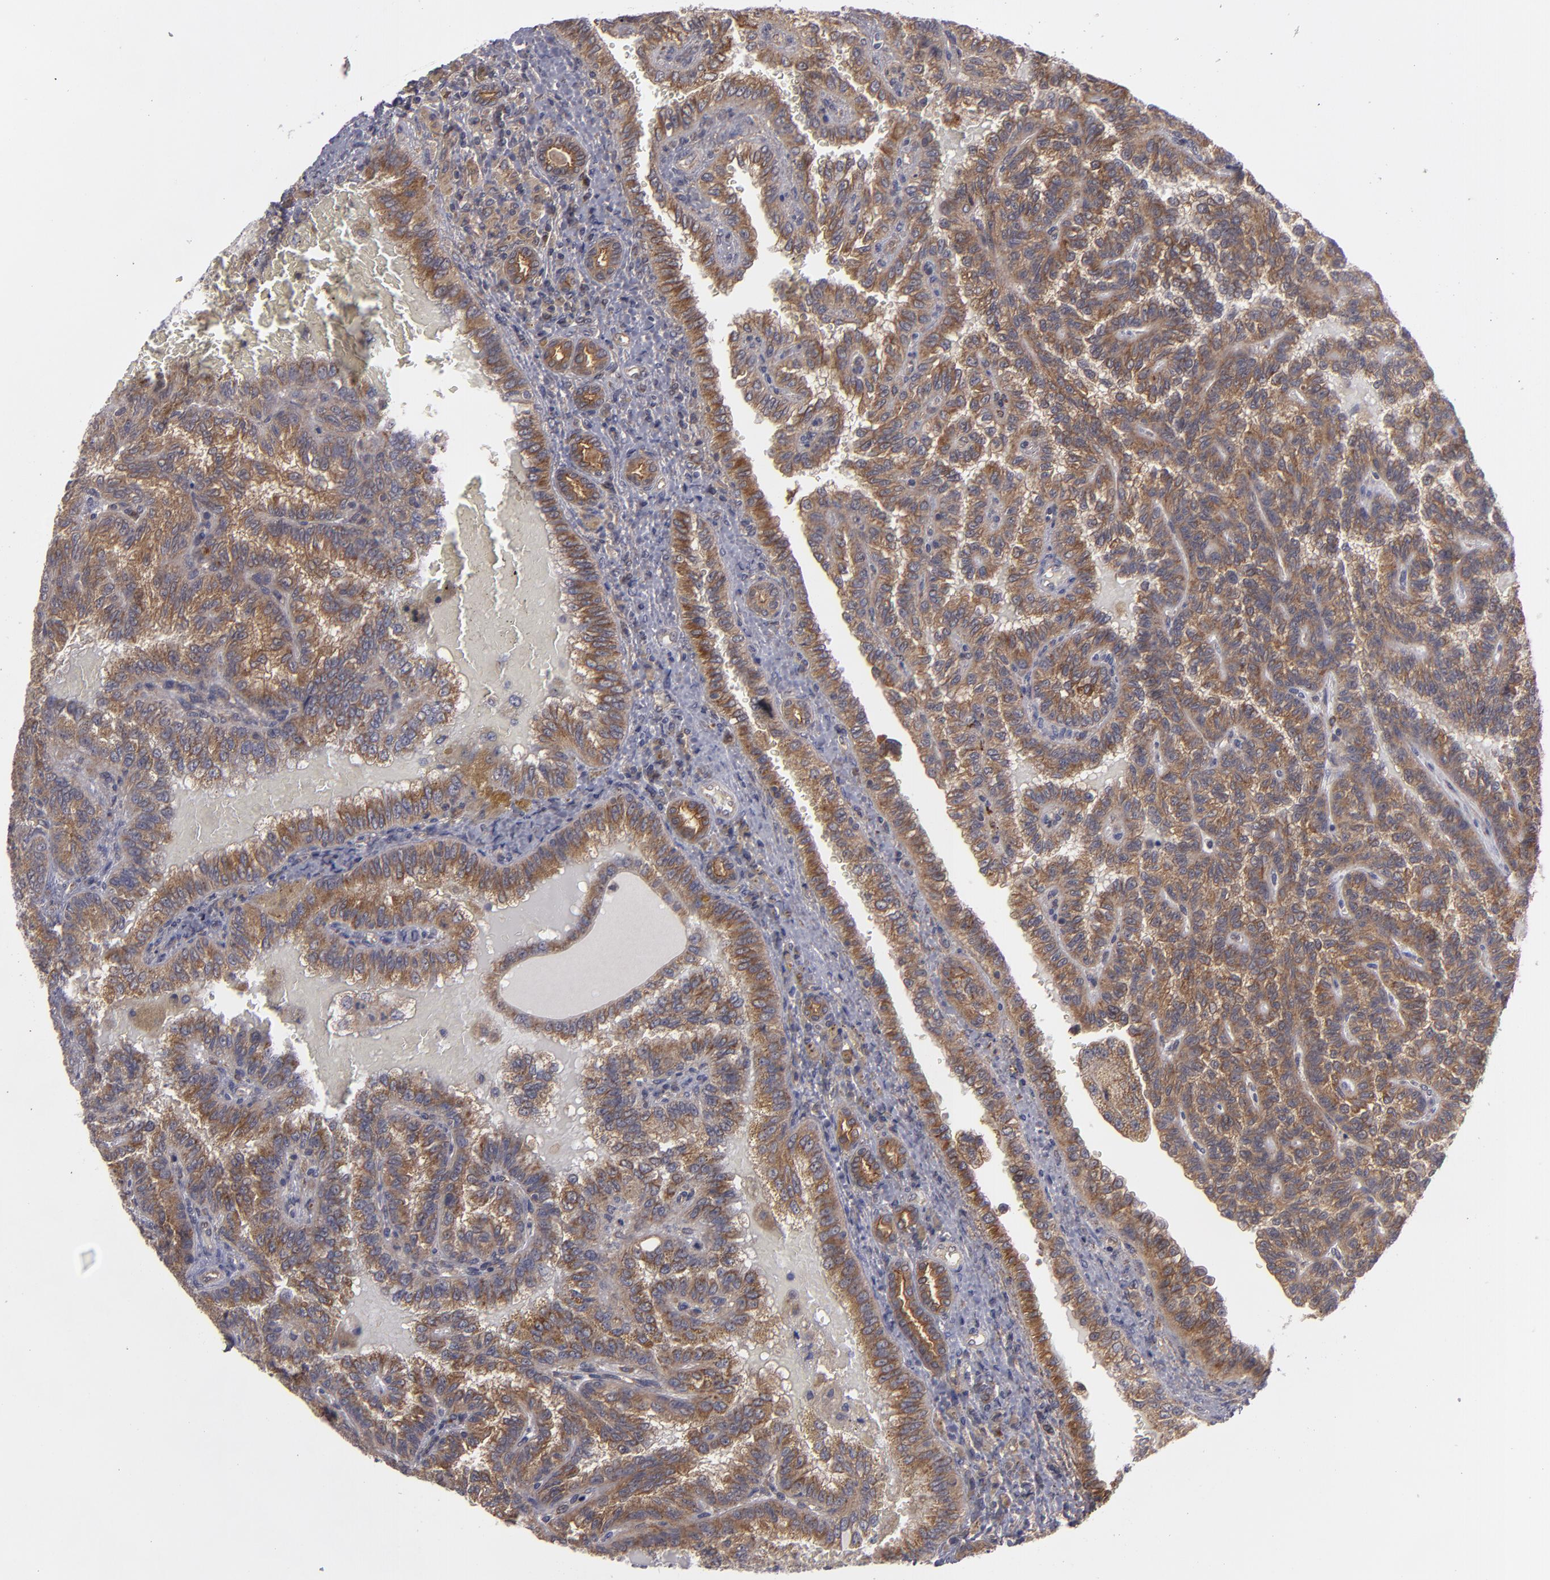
{"staining": {"intensity": "moderate", "quantity": ">75%", "location": "cytoplasmic/membranous"}, "tissue": "renal cancer", "cell_type": "Tumor cells", "image_type": "cancer", "snomed": [{"axis": "morphology", "description": "Inflammation, NOS"}, {"axis": "morphology", "description": "Adenocarcinoma, NOS"}, {"axis": "topography", "description": "Kidney"}], "caption": "Immunohistochemical staining of adenocarcinoma (renal) reveals moderate cytoplasmic/membranous protein staining in approximately >75% of tumor cells. The protein of interest is stained brown, and the nuclei are stained in blue (DAB (3,3'-diaminobenzidine) IHC with brightfield microscopy, high magnification).", "gene": "BMP6", "patient": {"sex": "male", "age": 68}}